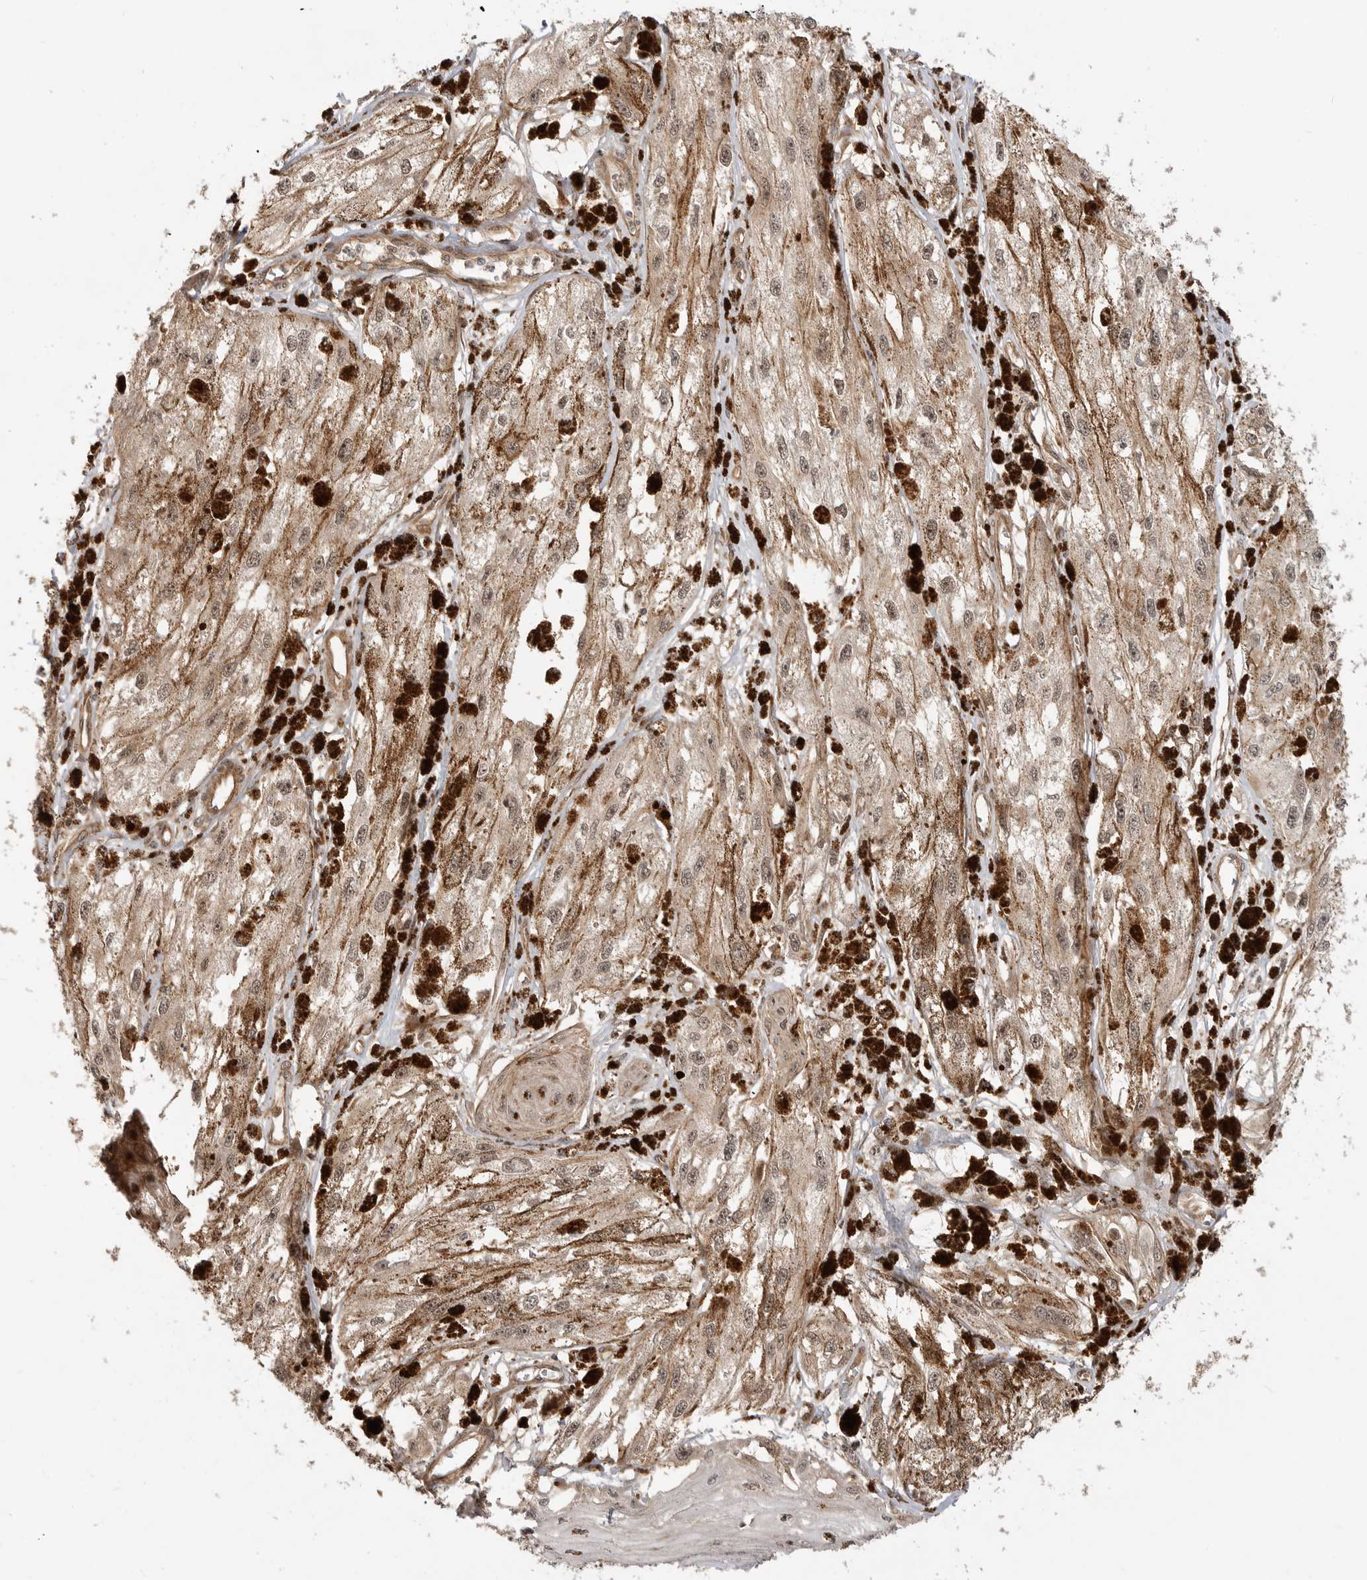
{"staining": {"intensity": "negative", "quantity": "none", "location": "none"}, "tissue": "melanoma", "cell_type": "Tumor cells", "image_type": "cancer", "snomed": [{"axis": "morphology", "description": "Malignant melanoma, NOS"}, {"axis": "topography", "description": "Skin"}], "caption": "High power microscopy photomicrograph of an immunohistochemistry (IHC) photomicrograph of melanoma, revealing no significant staining in tumor cells. The staining is performed using DAB brown chromogen with nuclei counter-stained in using hematoxylin.", "gene": "ADPRS", "patient": {"sex": "male", "age": 88}}